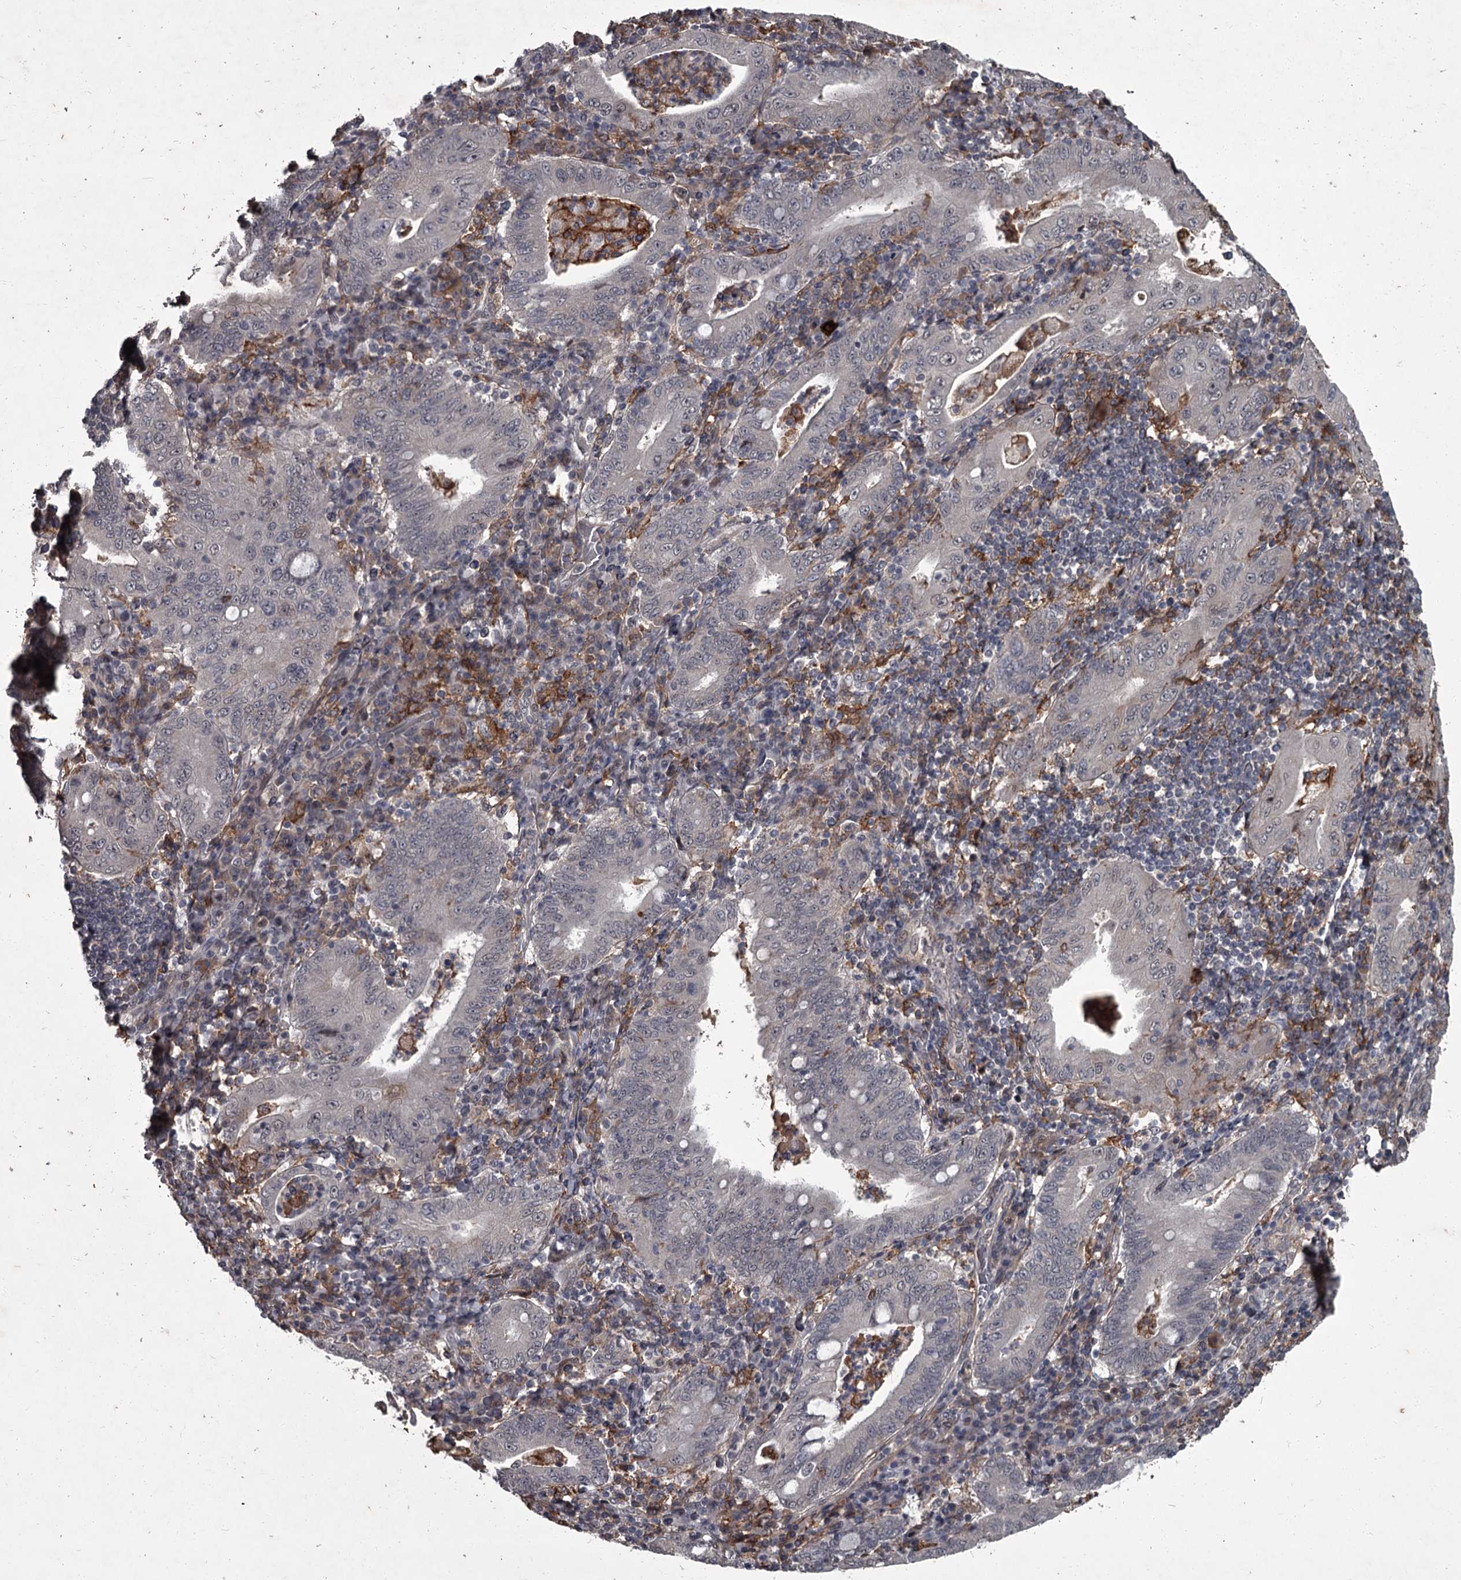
{"staining": {"intensity": "negative", "quantity": "none", "location": "none"}, "tissue": "stomach cancer", "cell_type": "Tumor cells", "image_type": "cancer", "snomed": [{"axis": "morphology", "description": "Normal tissue, NOS"}, {"axis": "morphology", "description": "Adenocarcinoma, NOS"}, {"axis": "topography", "description": "Esophagus"}, {"axis": "topography", "description": "Stomach, upper"}, {"axis": "topography", "description": "Peripheral nerve tissue"}], "caption": "Tumor cells are negative for brown protein staining in stomach cancer (adenocarcinoma).", "gene": "FLVCR2", "patient": {"sex": "male", "age": 62}}